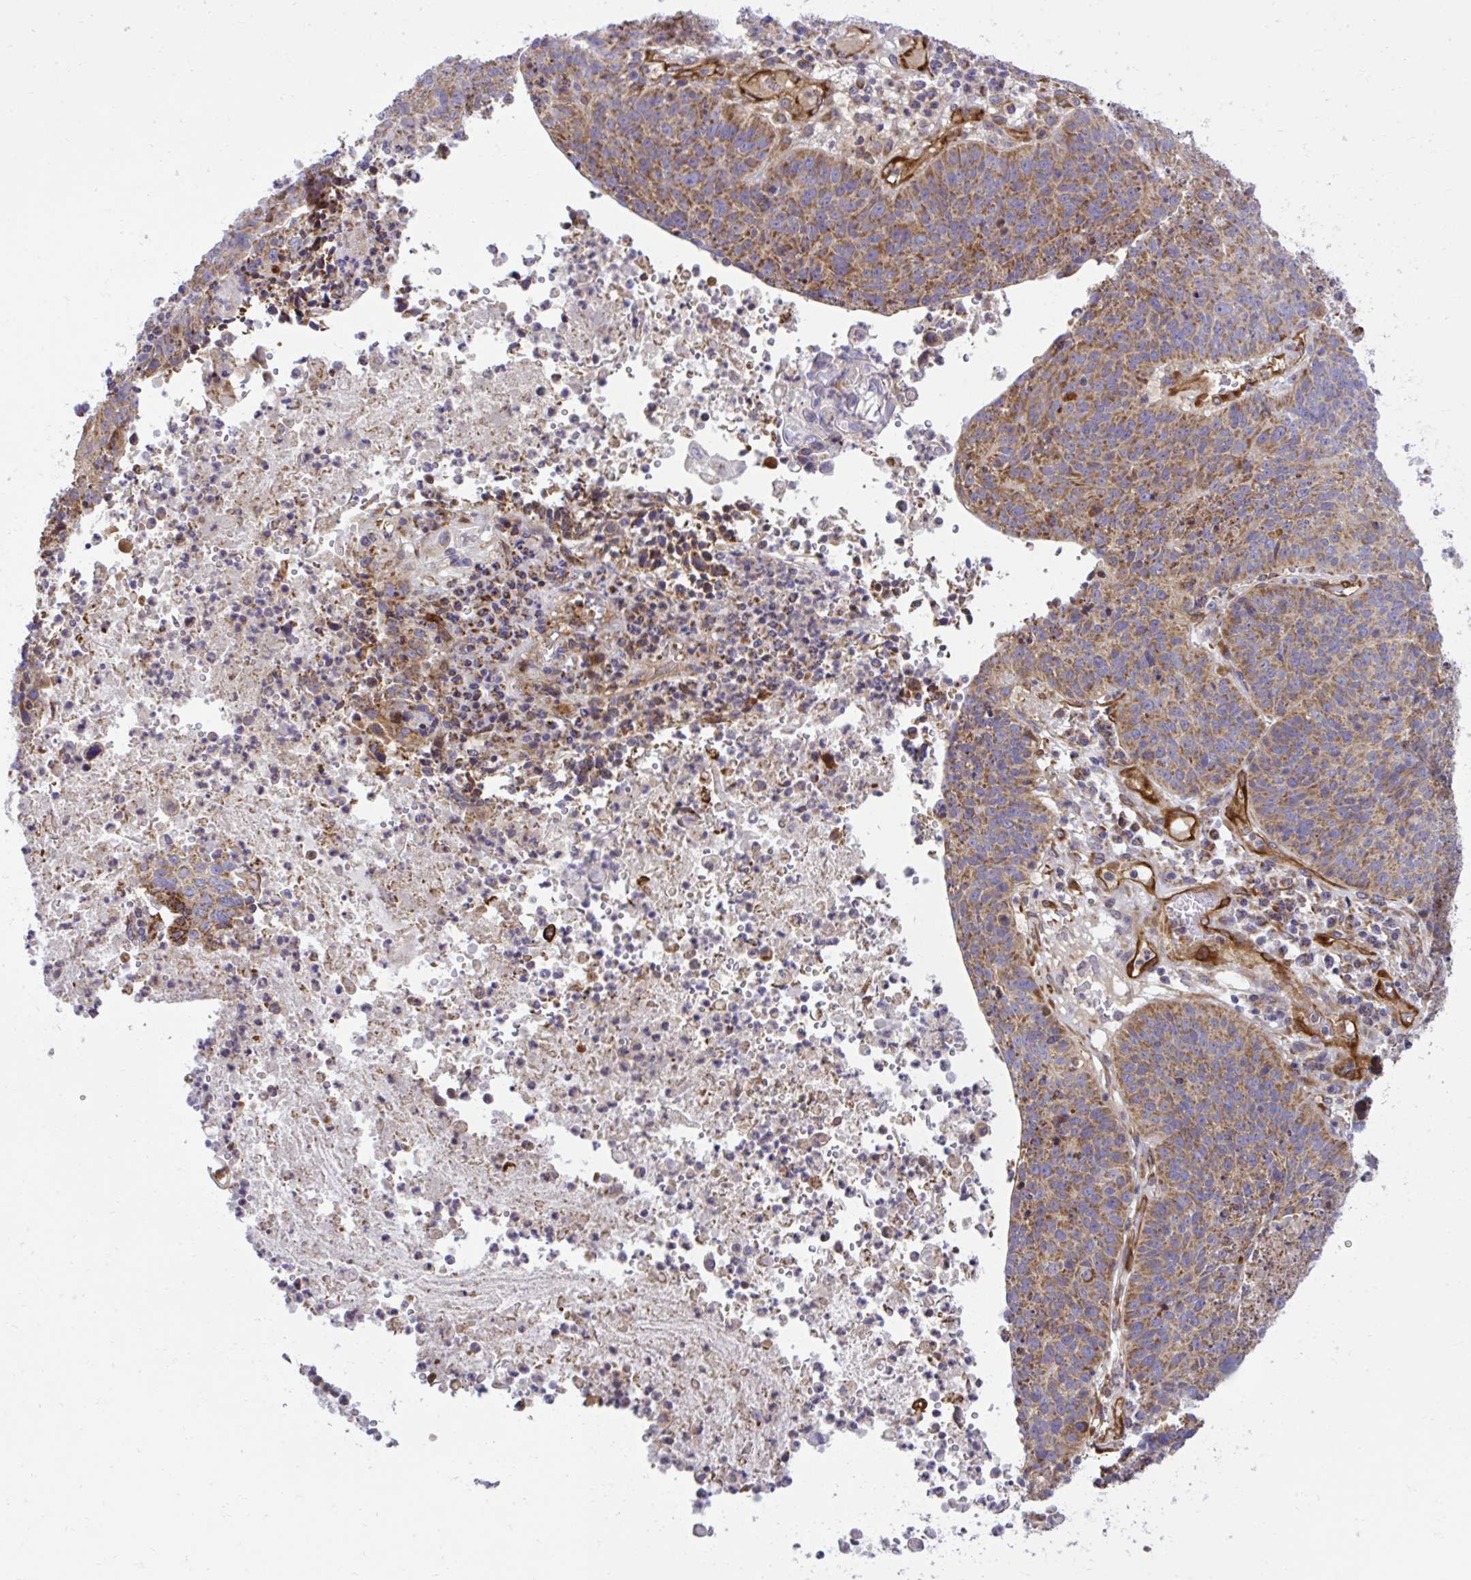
{"staining": {"intensity": "strong", "quantity": ">75%", "location": "cytoplasmic/membranous"}, "tissue": "lung cancer", "cell_type": "Tumor cells", "image_type": "cancer", "snomed": [{"axis": "morphology", "description": "Squamous cell carcinoma, NOS"}, {"axis": "topography", "description": "Lung"}], "caption": "Immunohistochemical staining of human squamous cell carcinoma (lung) shows strong cytoplasmic/membranous protein positivity in approximately >75% of tumor cells.", "gene": "LIMS1", "patient": {"sex": "male", "age": 63}}